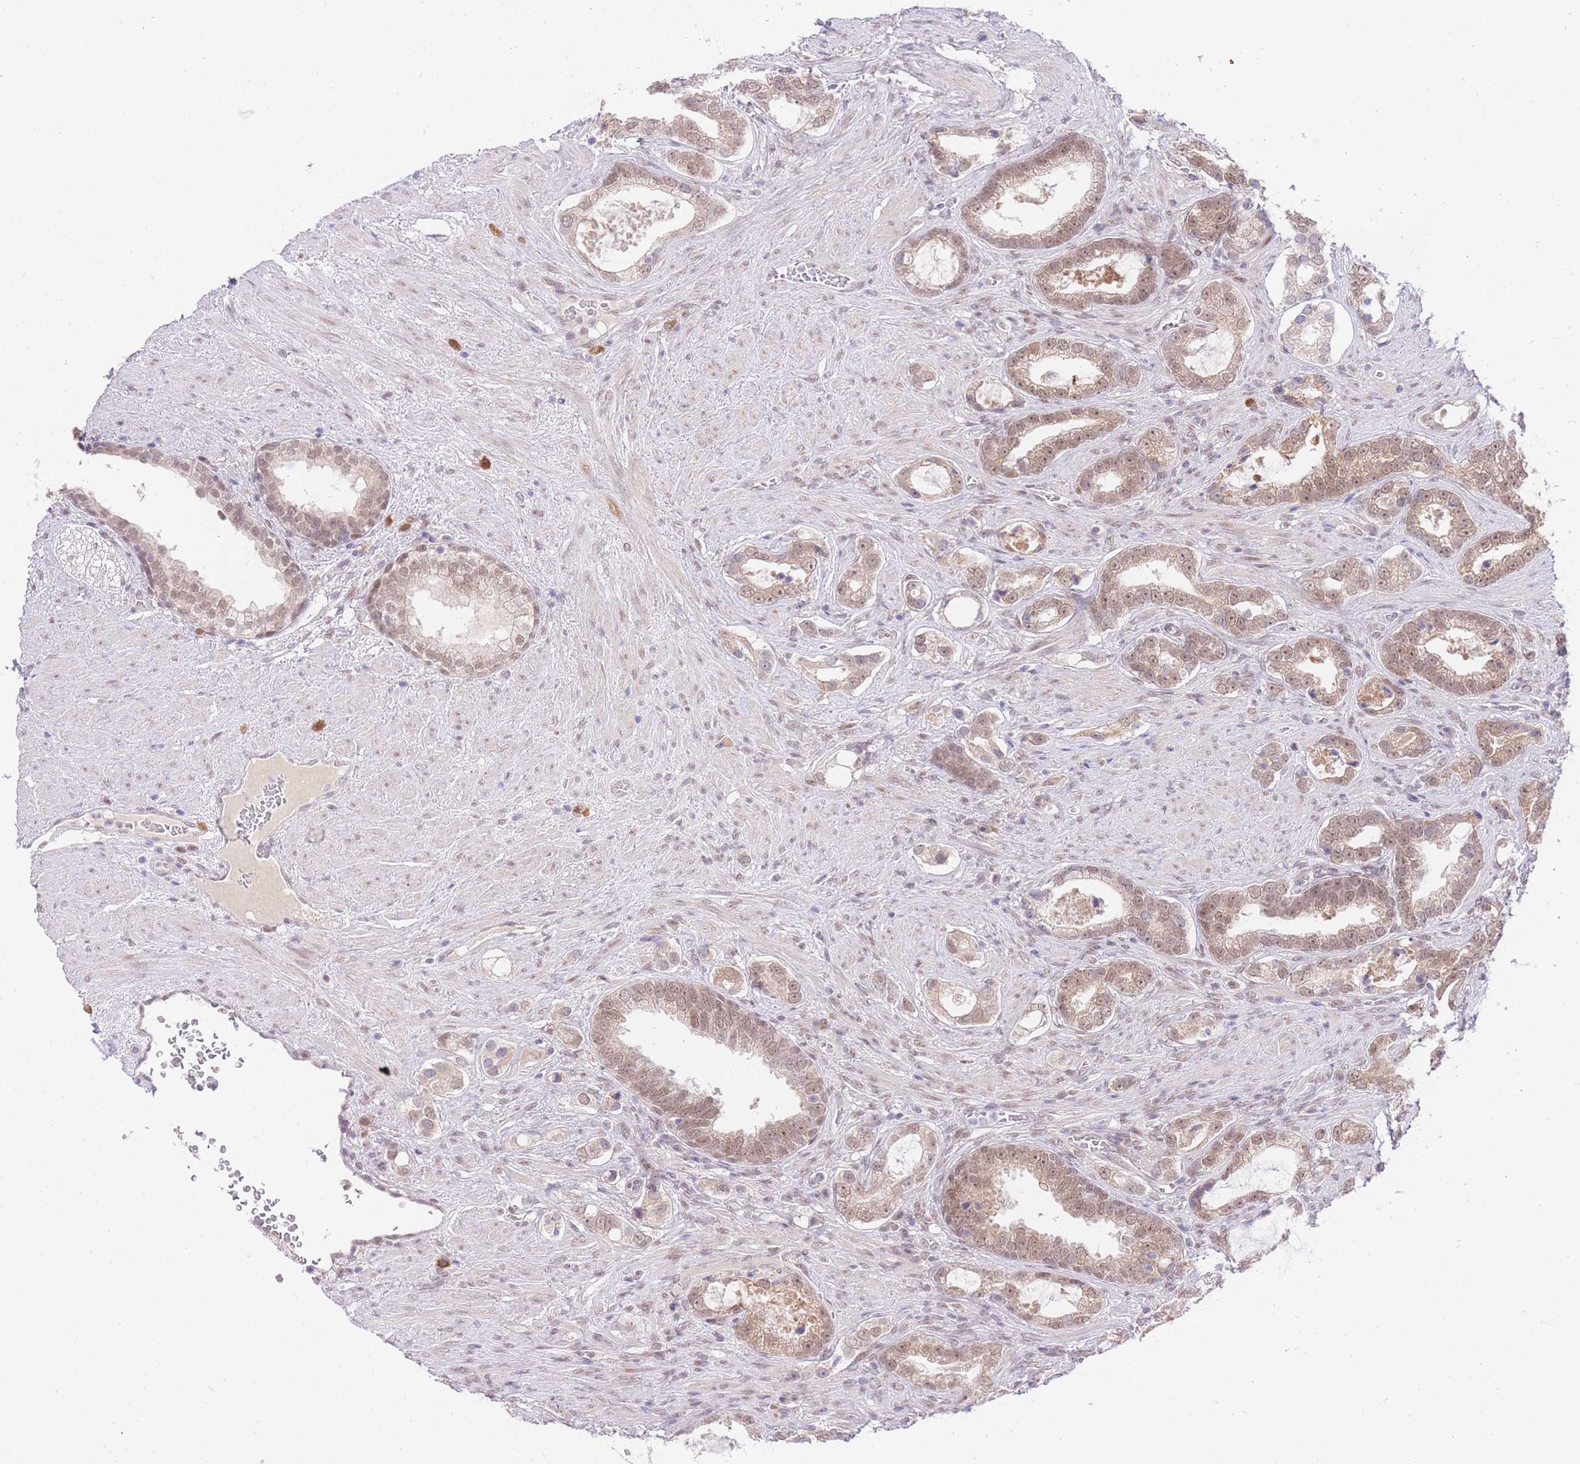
{"staining": {"intensity": "moderate", "quantity": ">75%", "location": "cytoplasmic/membranous,nuclear"}, "tissue": "prostate cancer", "cell_type": "Tumor cells", "image_type": "cancer", "snomed": [{"axis": "morphology", "description": "Adenocarcinoma, High grade"}, {"axis": "topography", "description": "Prostate"}], "caption": "This micrograph exhibits immunohistochemistry (IHC) staining of prostate cancer, with medium moderate cytoplasmic/membranous and nuclear positivity in about >75% of tumor cells.", "gene": "UBXN7", "patient": {"sex": "male", "age": 67}}